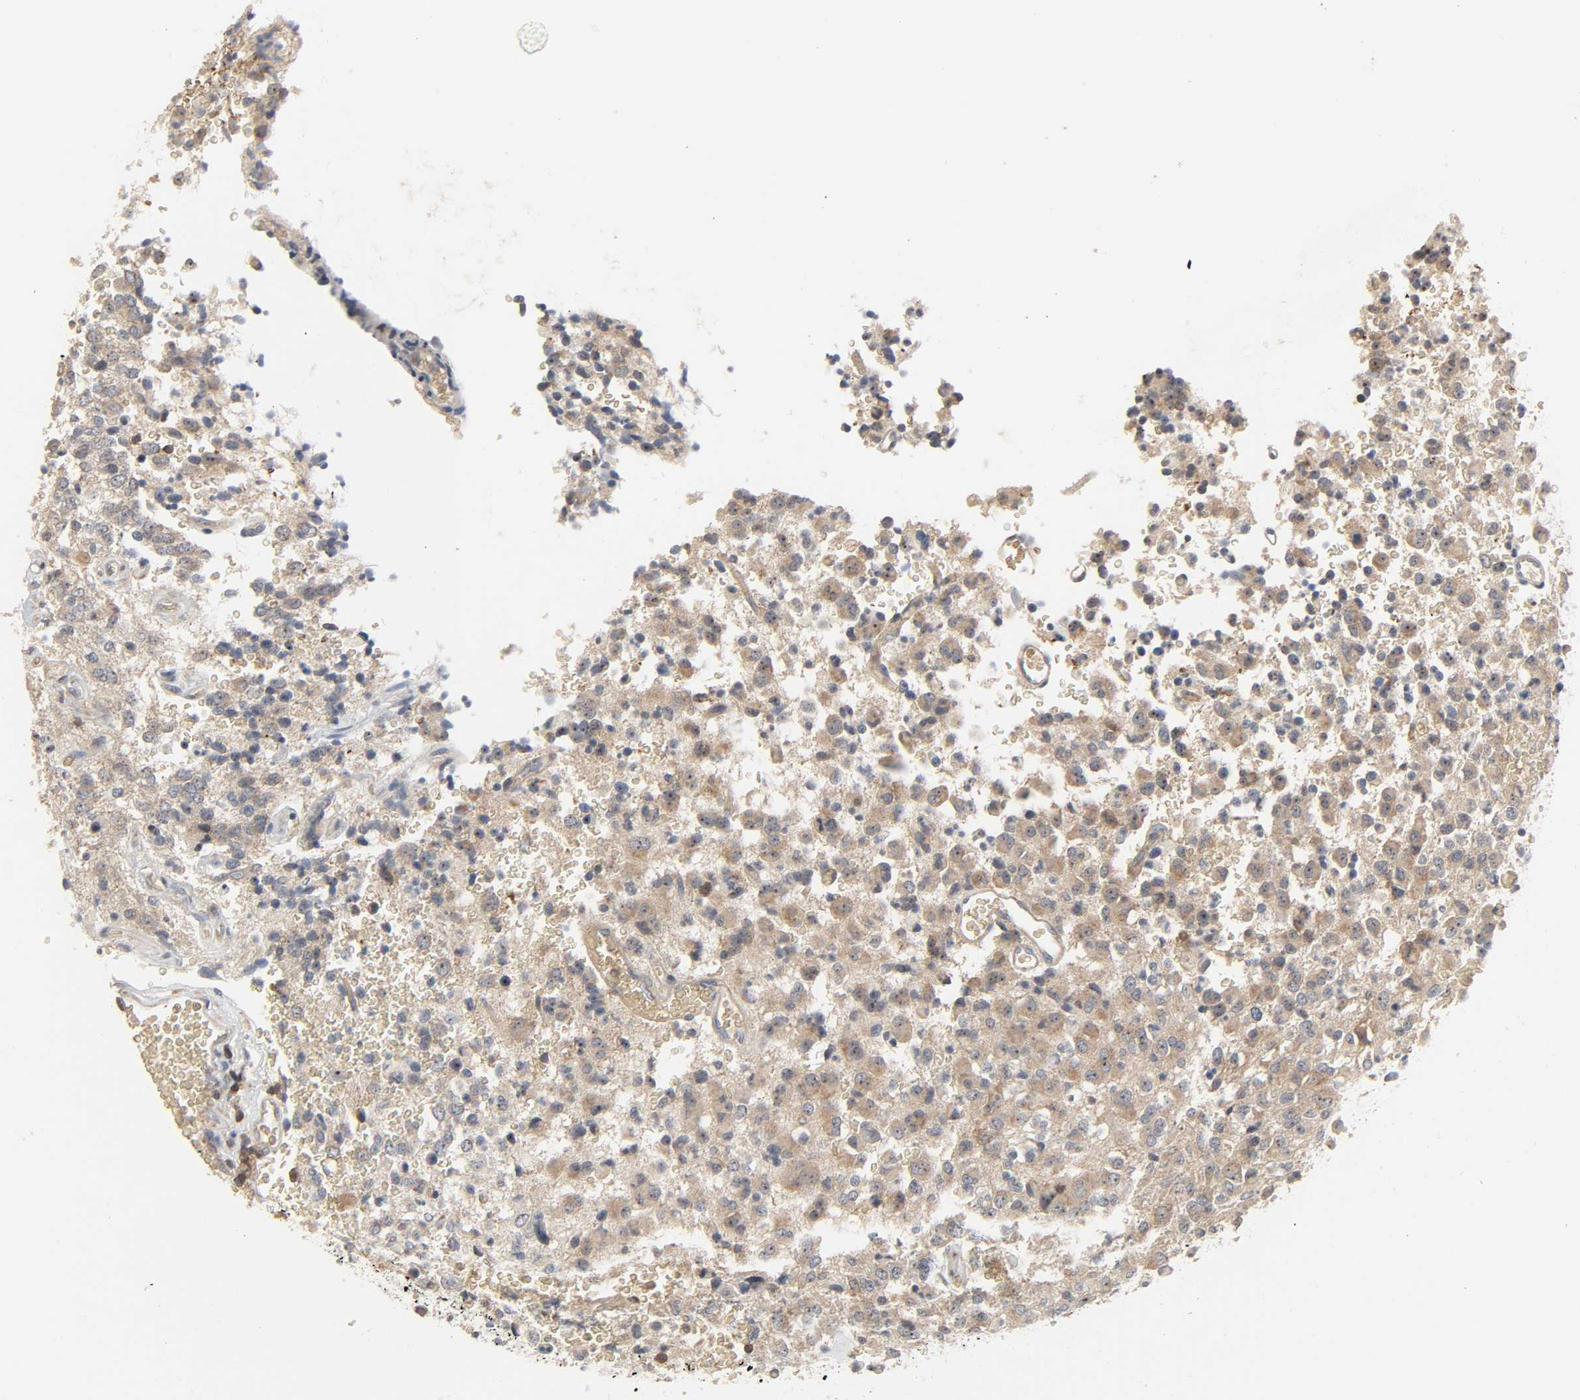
{"staining": {"intensity": "moderate", "quantity": ">75%", "location": "cytoplasmic/membranous,nuclear"}, "tissue": "glioma", "cell_type": "Tumor cells", "image_type": "cancer", "snomed": [{"axis": "morphology", "description": "Glioma, malignant, High grade"}, {"axis": "topography", "description": "pancreas cauda"}], "caption": "DAB immunohistochemical staining of glioma shows moderate cytoplasmic/membranous and nuclear protein staining in about >75% of tumor cells. The protein is shown in brown color, while the nuclei are stained blue.", "gene": "PLEKHA2", "patient": {"sex": "male", "age": 60}}